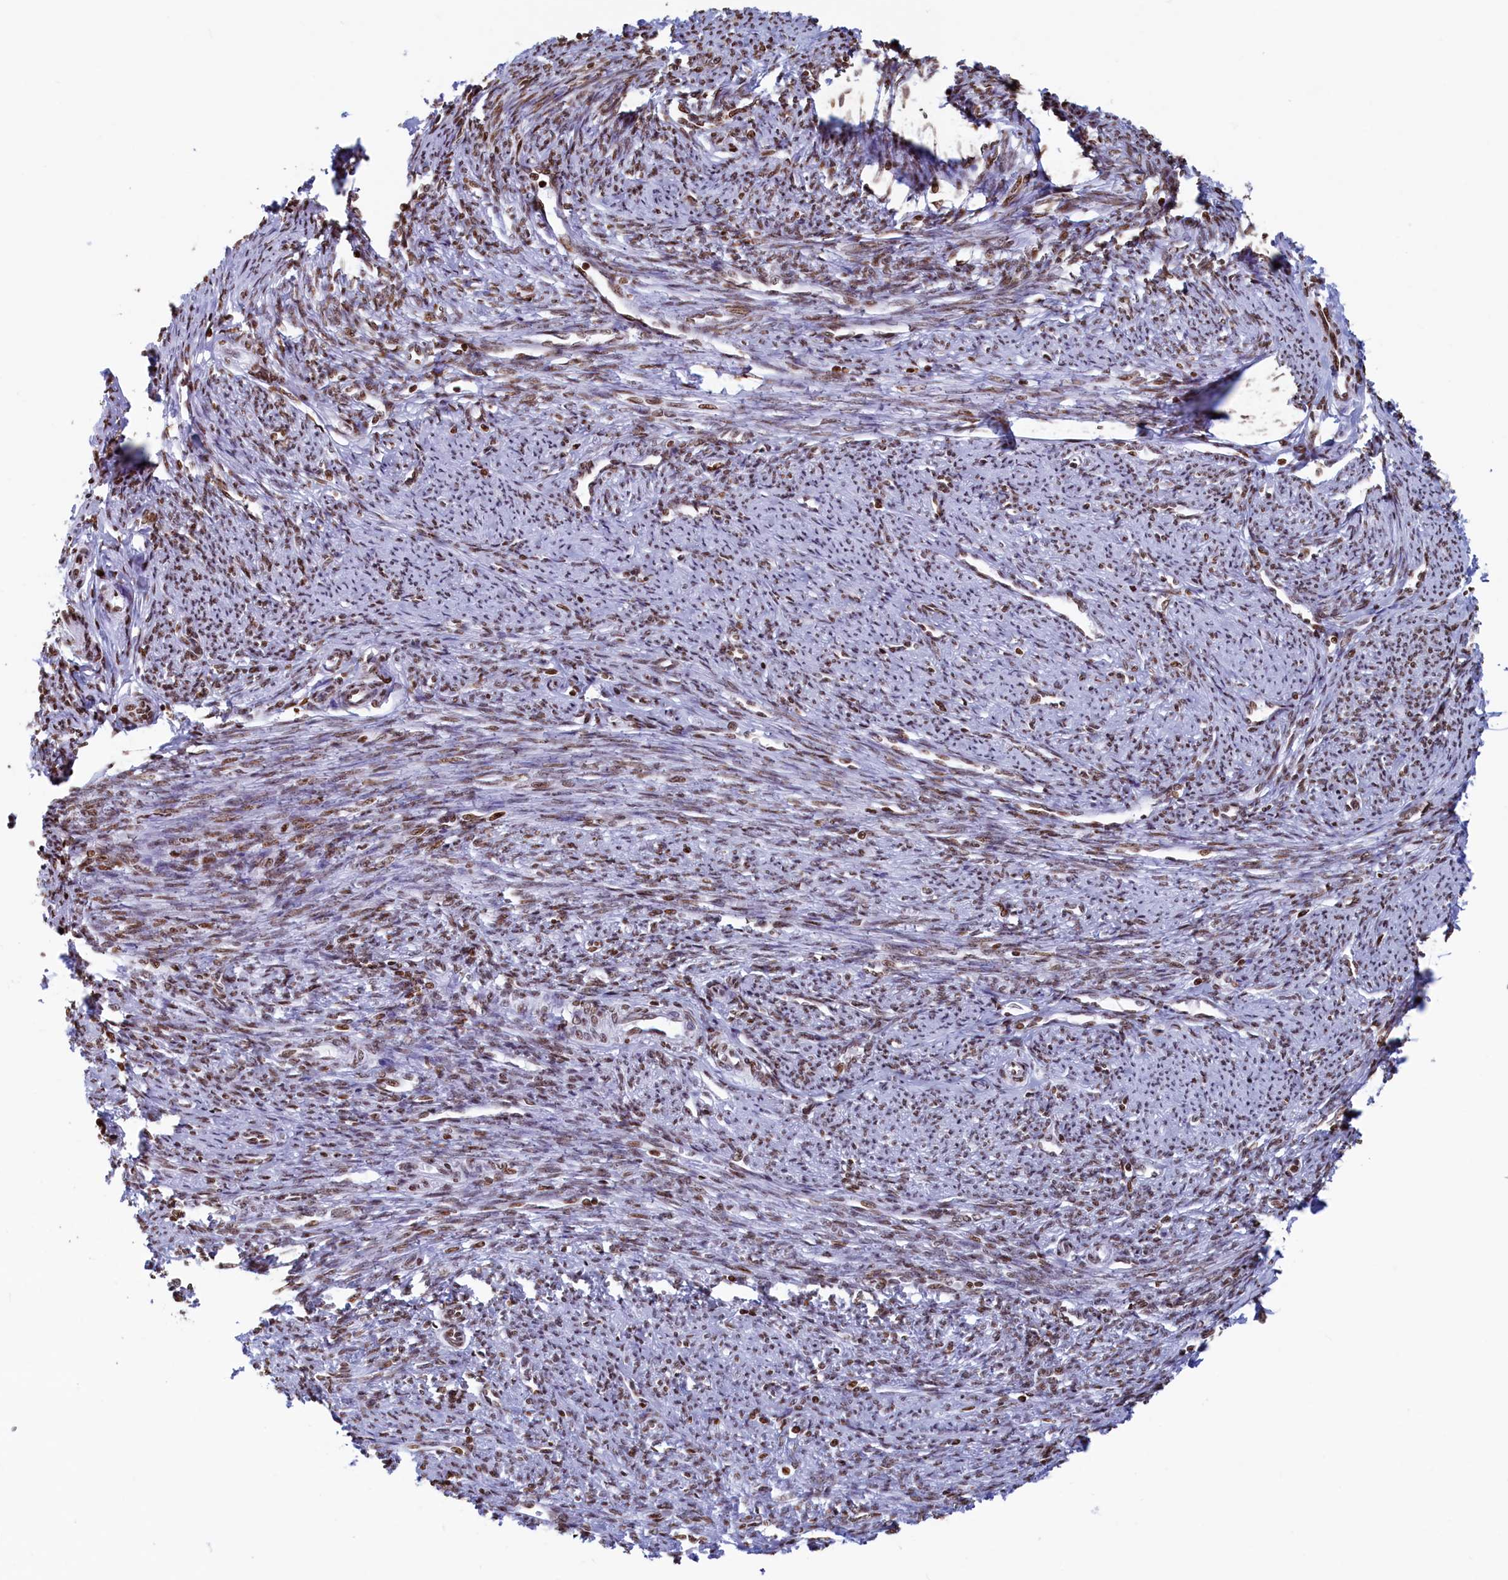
{"staining": {"intensity": "moderate", "quantity": ">75%", "location": "nuclear"}, "tissue": "smooth muscle", "cell_type": "Smooth muscle cells", "image_type": "normal", "snomed": [{"axis": "morphology", "description": "Normal tissue, NOS"}, {"axis": "topography", "description": "Smooth muscle"}, {"axis": "topography", "description": "Uterus"}], "caption": "Brown immunohistochemical staining in benign smooth muscle displays moderate nuclear positivity in approximately >75% of smooth muscle cells. Using DAB (brown) and hematoxylin (blue) stains, captured at high magnification using brightfield microscopy.", "gene": "APOBEC3A", "patient": {"sex": "female", "age": 59}}